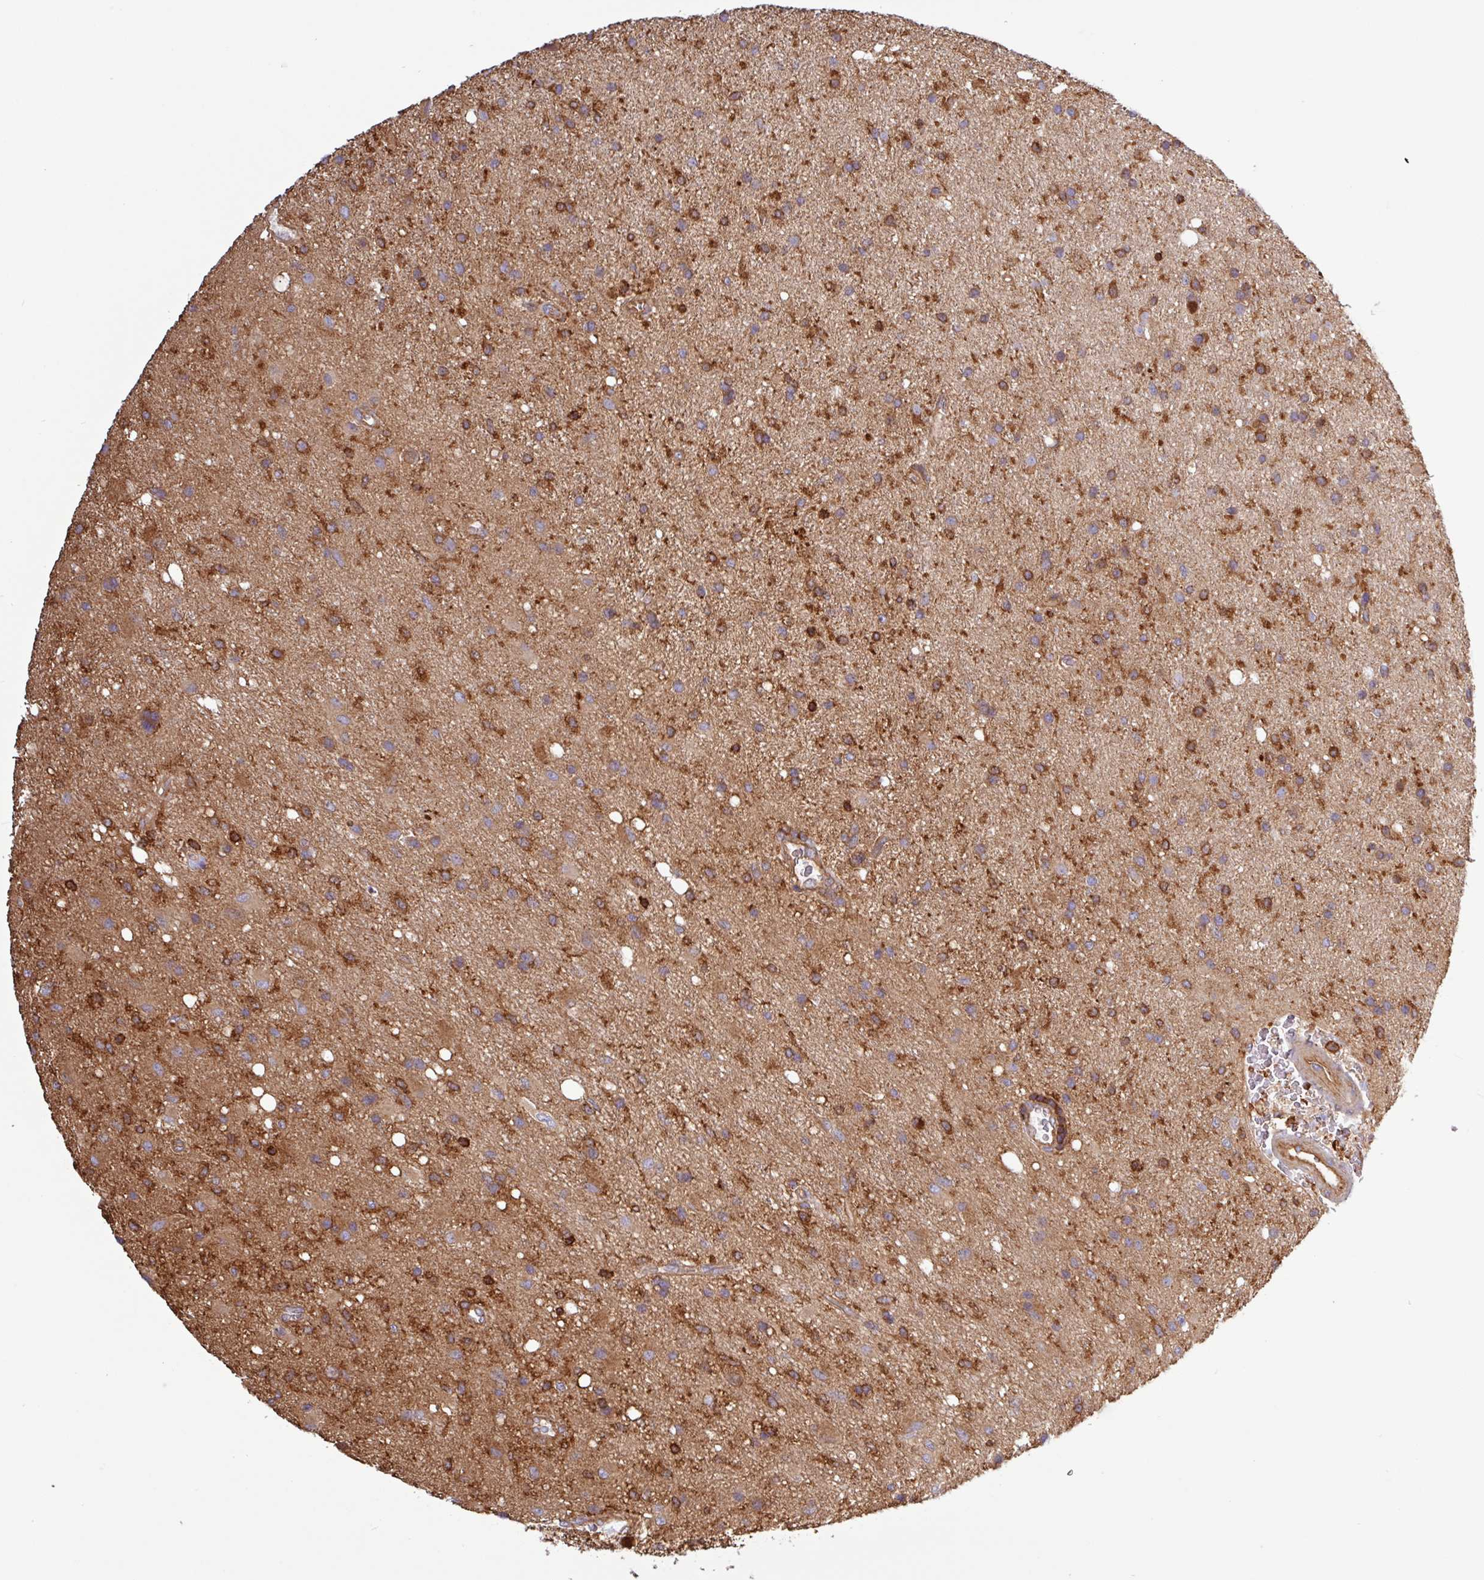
{"staining": {"intensity": "moderate", "quantity": ">75%", "location": "cytoplasmic/membranous"}, "tissue": "glioma", "cell_type": "Tumor cells", "image_type": "cancer", "snomed": [{"axis": "morphology", "description": "Glioma, malignant, High grade"}, {"axis": "topography", "description": "Brain"}], "caption": "Protein expression analysis of human malignant glioma (high-grade) reveals moderate cytoplasmic/membranous expression in about >75% of tumor cells.", "gene": "ACTR3", "patient": {"sex": "male", "age": 67}}